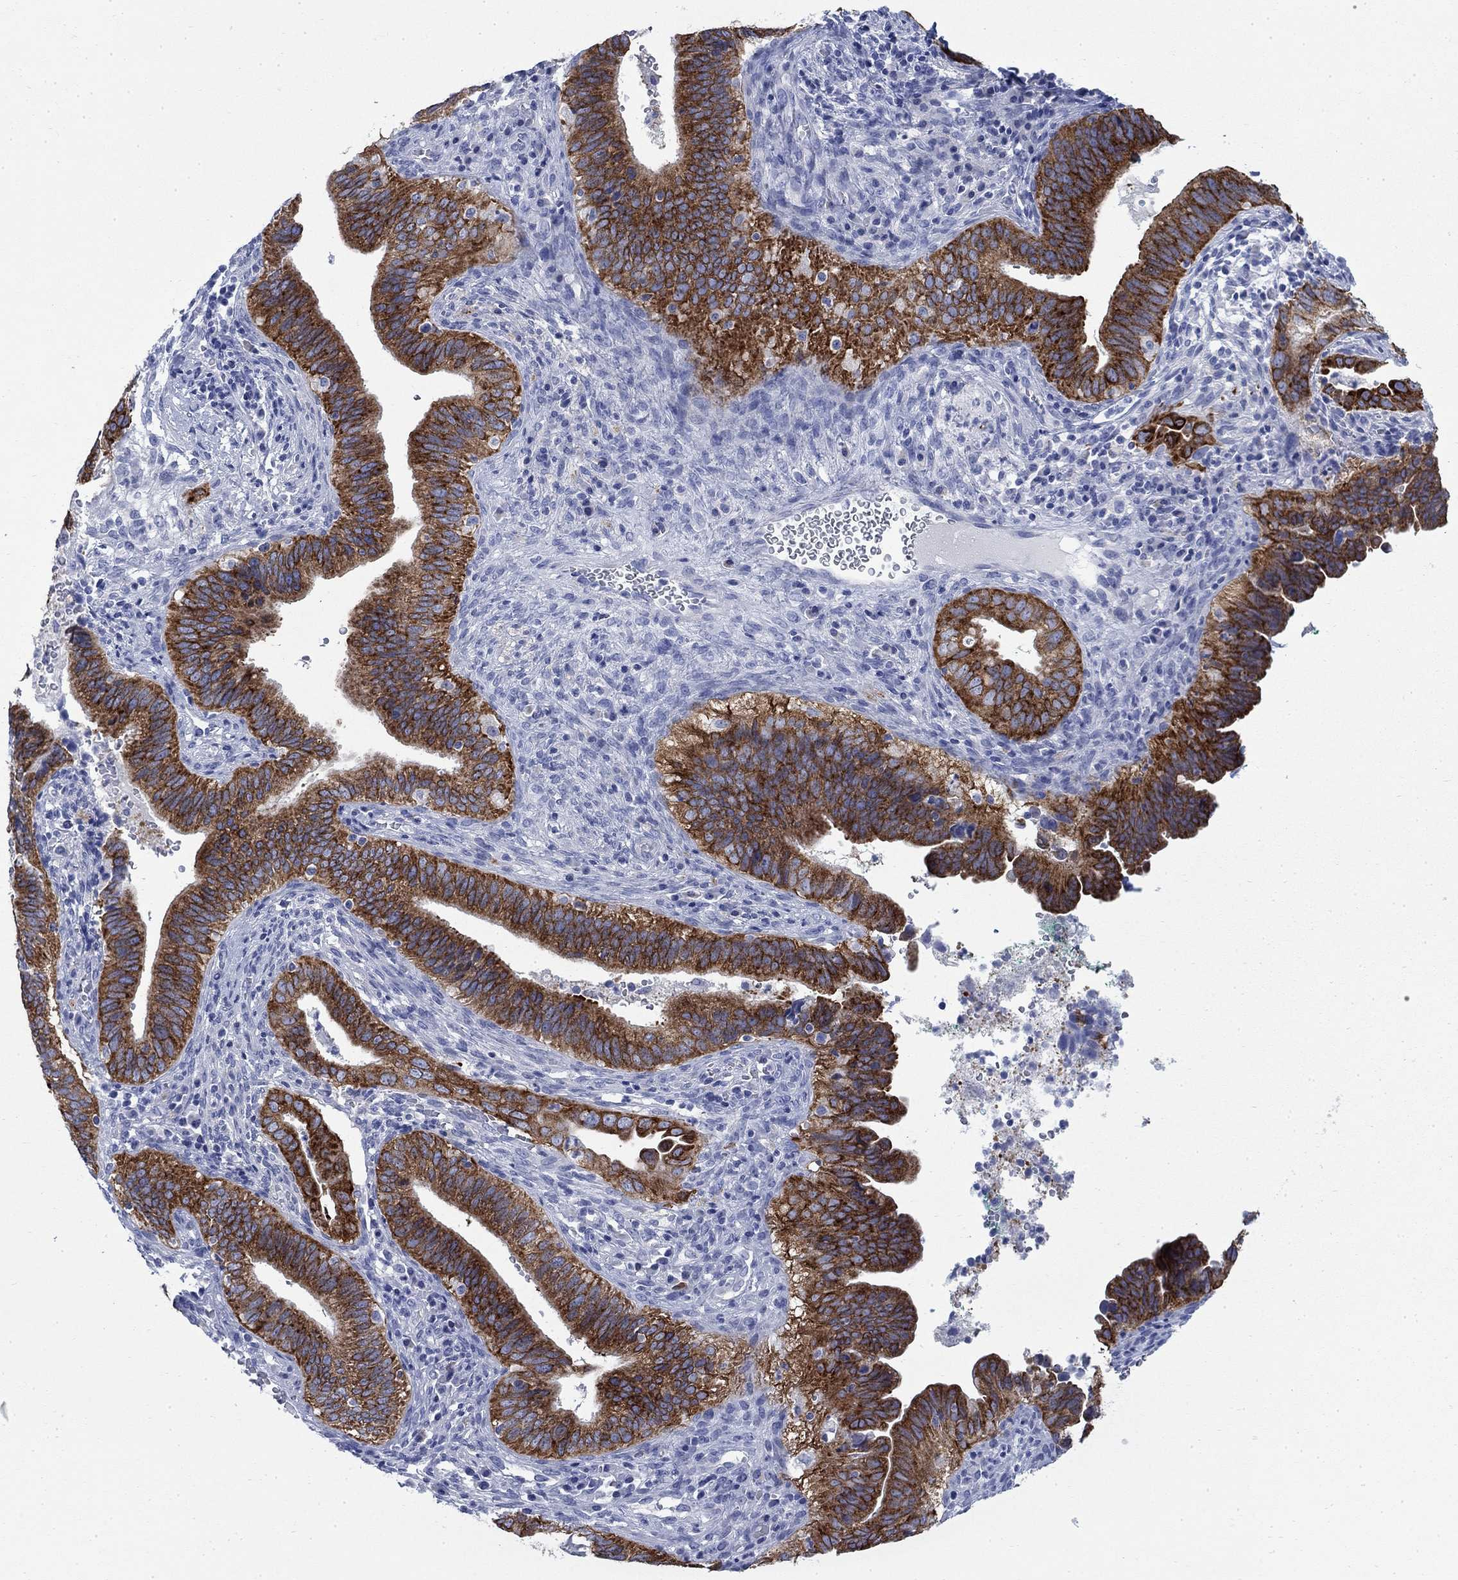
{"staining": {"intensity": "strong", "quantity": ">75%", "location": "cytoplasmic/membranous"}, "tissue": "cervical cancer", "cell_type": "Tumor cells", "image_type": "cancer", "snomed": [{"axis": "morphology", "description": "Adenocarcinoma, NOS"}, {"axis": "topography", "description": "Cervix"}], "caption": "Protein analysis of cervical adenocarcinoma tissue reveals strong cytoplasmic/membranous expression in approximately >75% of tumor cells.", "gene": "IGF2BP3", "patient": {"sex": "female", "age": 42}}